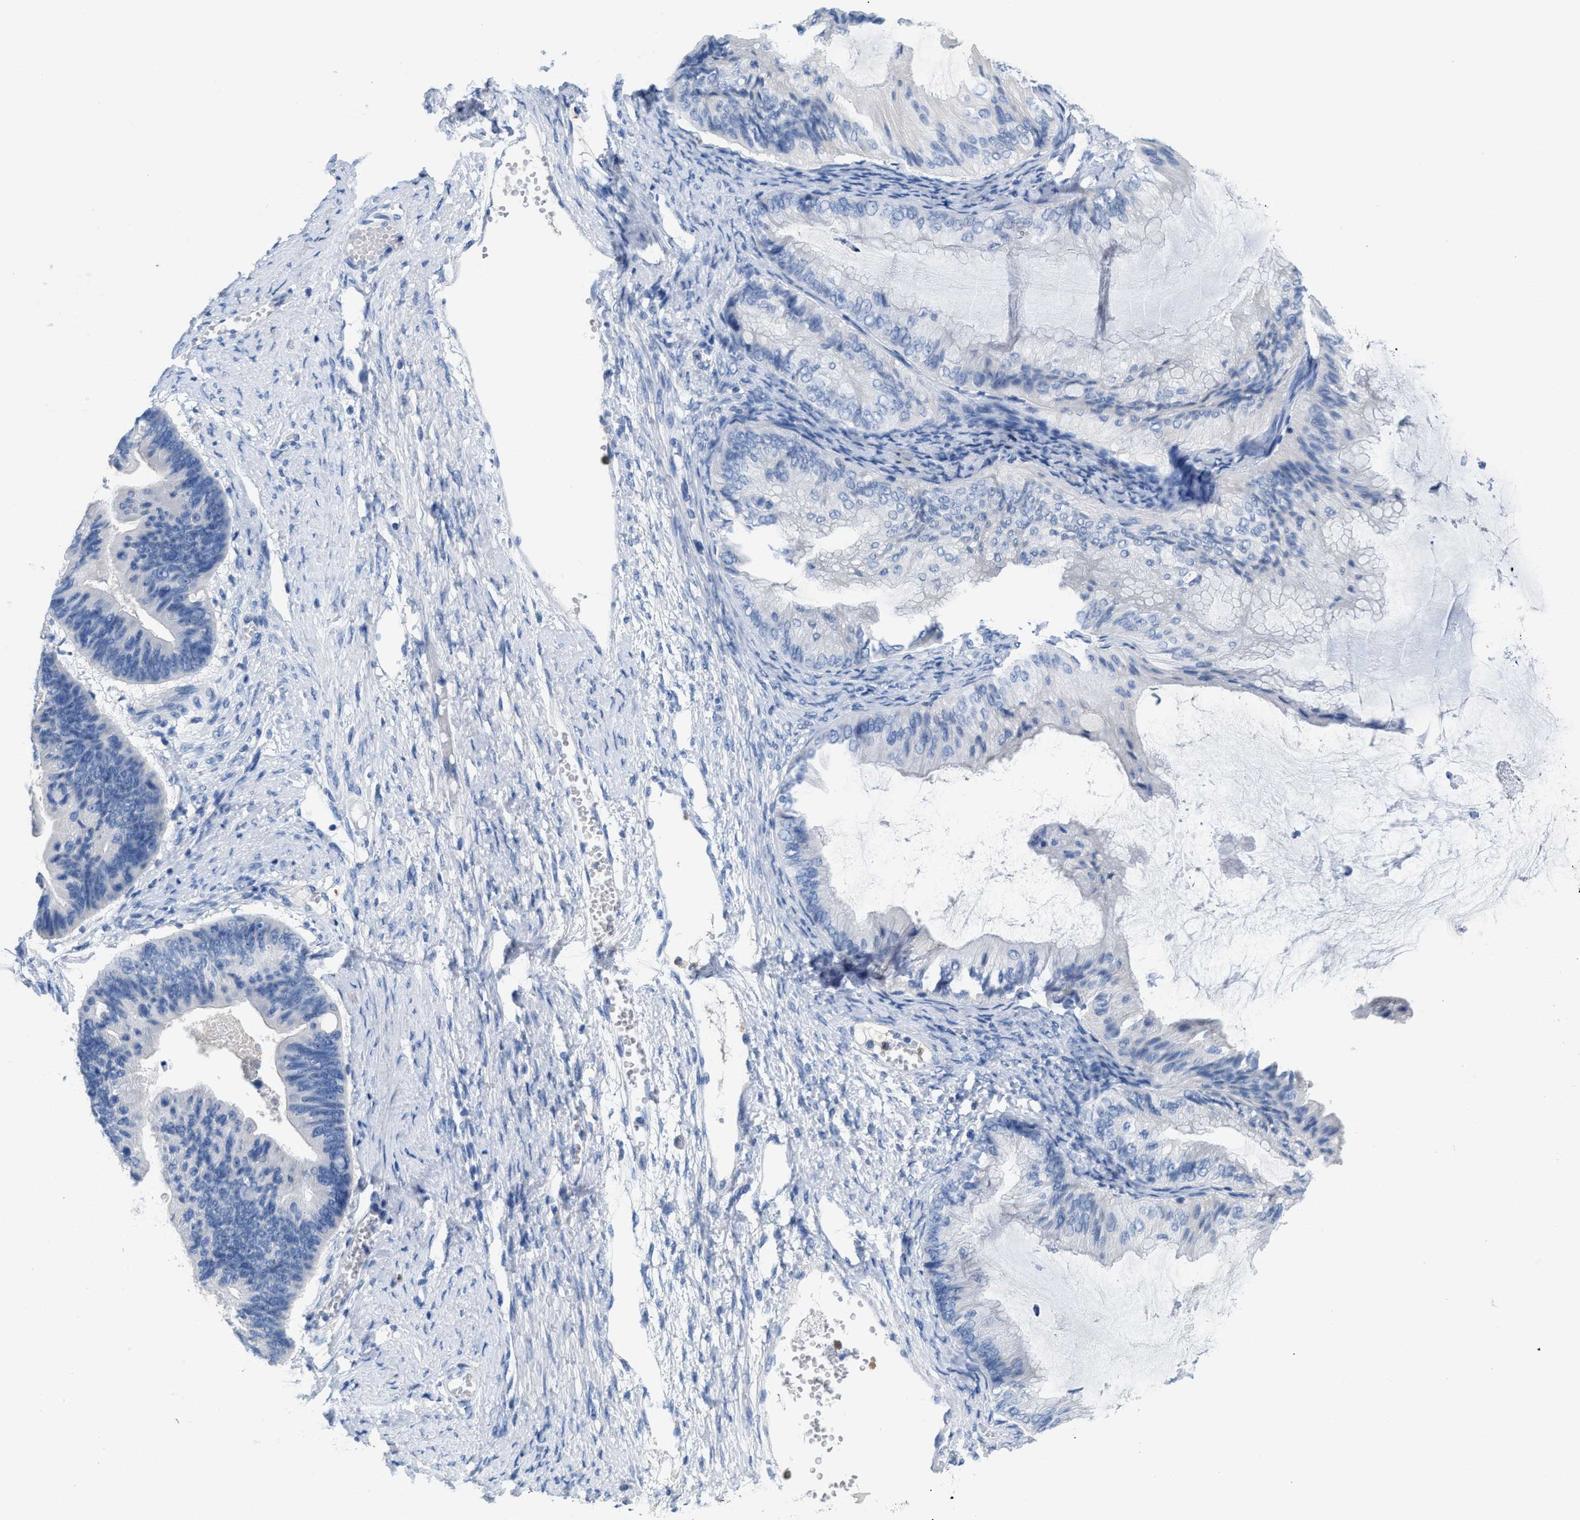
{"staining": {"intensity": "negative", "quantity": "none", "location": "none"}, "tissue": "ovarian cancer", "cell_type": "Tumor cells", "image_type": "cancer", "snomed": [{"axis": "morphology", "description": "Cystadenocarcinoma, mucinous, NOS"}, {"axis": "topography", "description": "Ovary"}], "caption": "DAB immunohistochemical staining of human ovarian cancer (mucinous cystadenocarcinoma) shows no significant staining in tumor cells.", "gene": "CR1", "patient": {"sex": "female", "age": 61}}